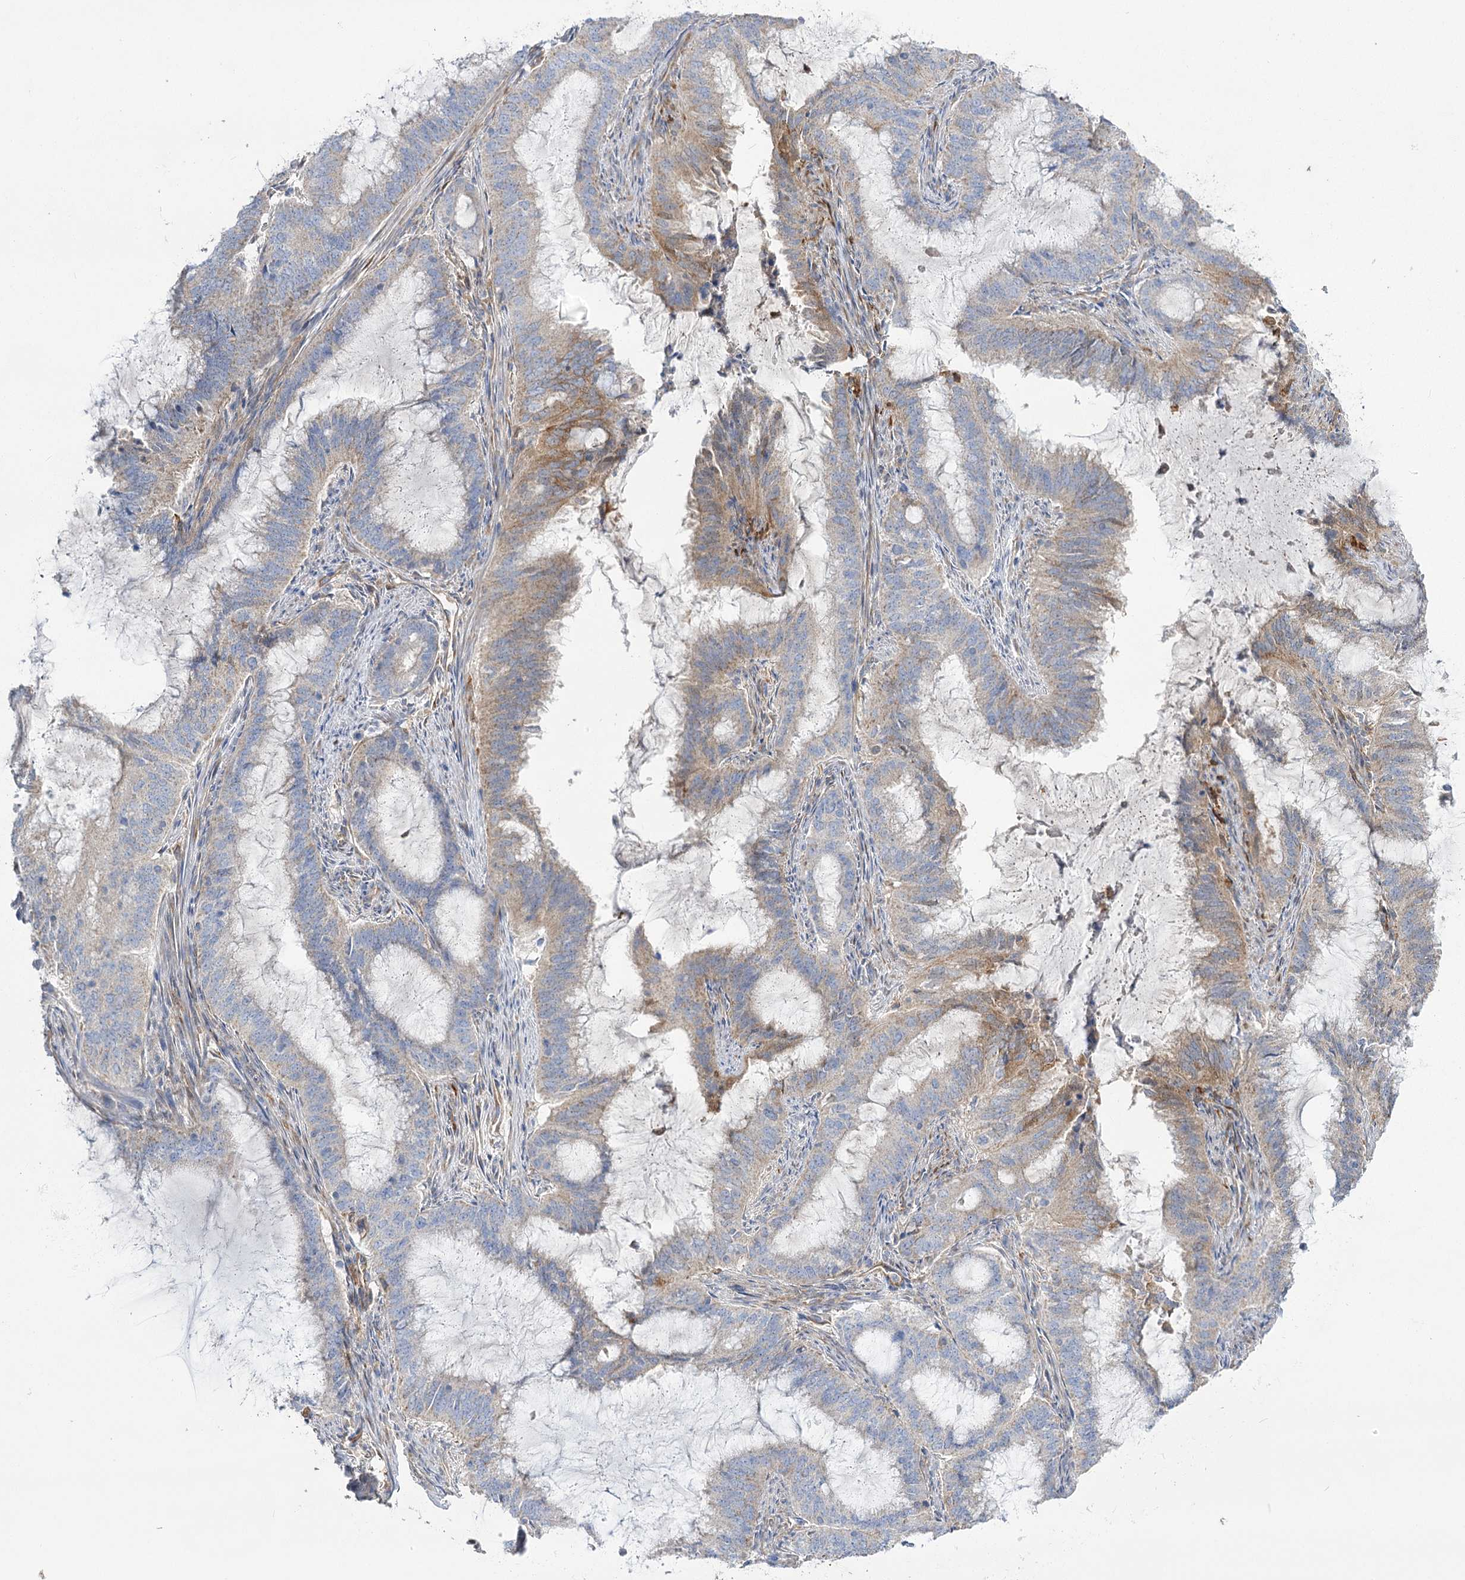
{"staining": {"intensity": "weak", "quantity": "<25%", "location": "cytoplasmic/membranous"}, "tissue": "endometrial cancer", "cell_type": "Tumor cells", "image_type": "cancer", "snomed": [{"axis": "morphology", "description": "Adenocarcinoma, NOS"}, {"axis": "topography", "description": "Endometrium"}], "caption": "DAB immunohistochemical staining of adenocarcinoma (endometrial) exhibits no significant positivity in tumor cells. The staining was performed using DAB (3,3'-diaminobenzidine) to visualize the protein expression in brown, while the nuclei were stained in blue with hematoxylin (Magnification: 20x).", "gene": "RMDN2", "patient": {"sex": "female", "age": 51}}